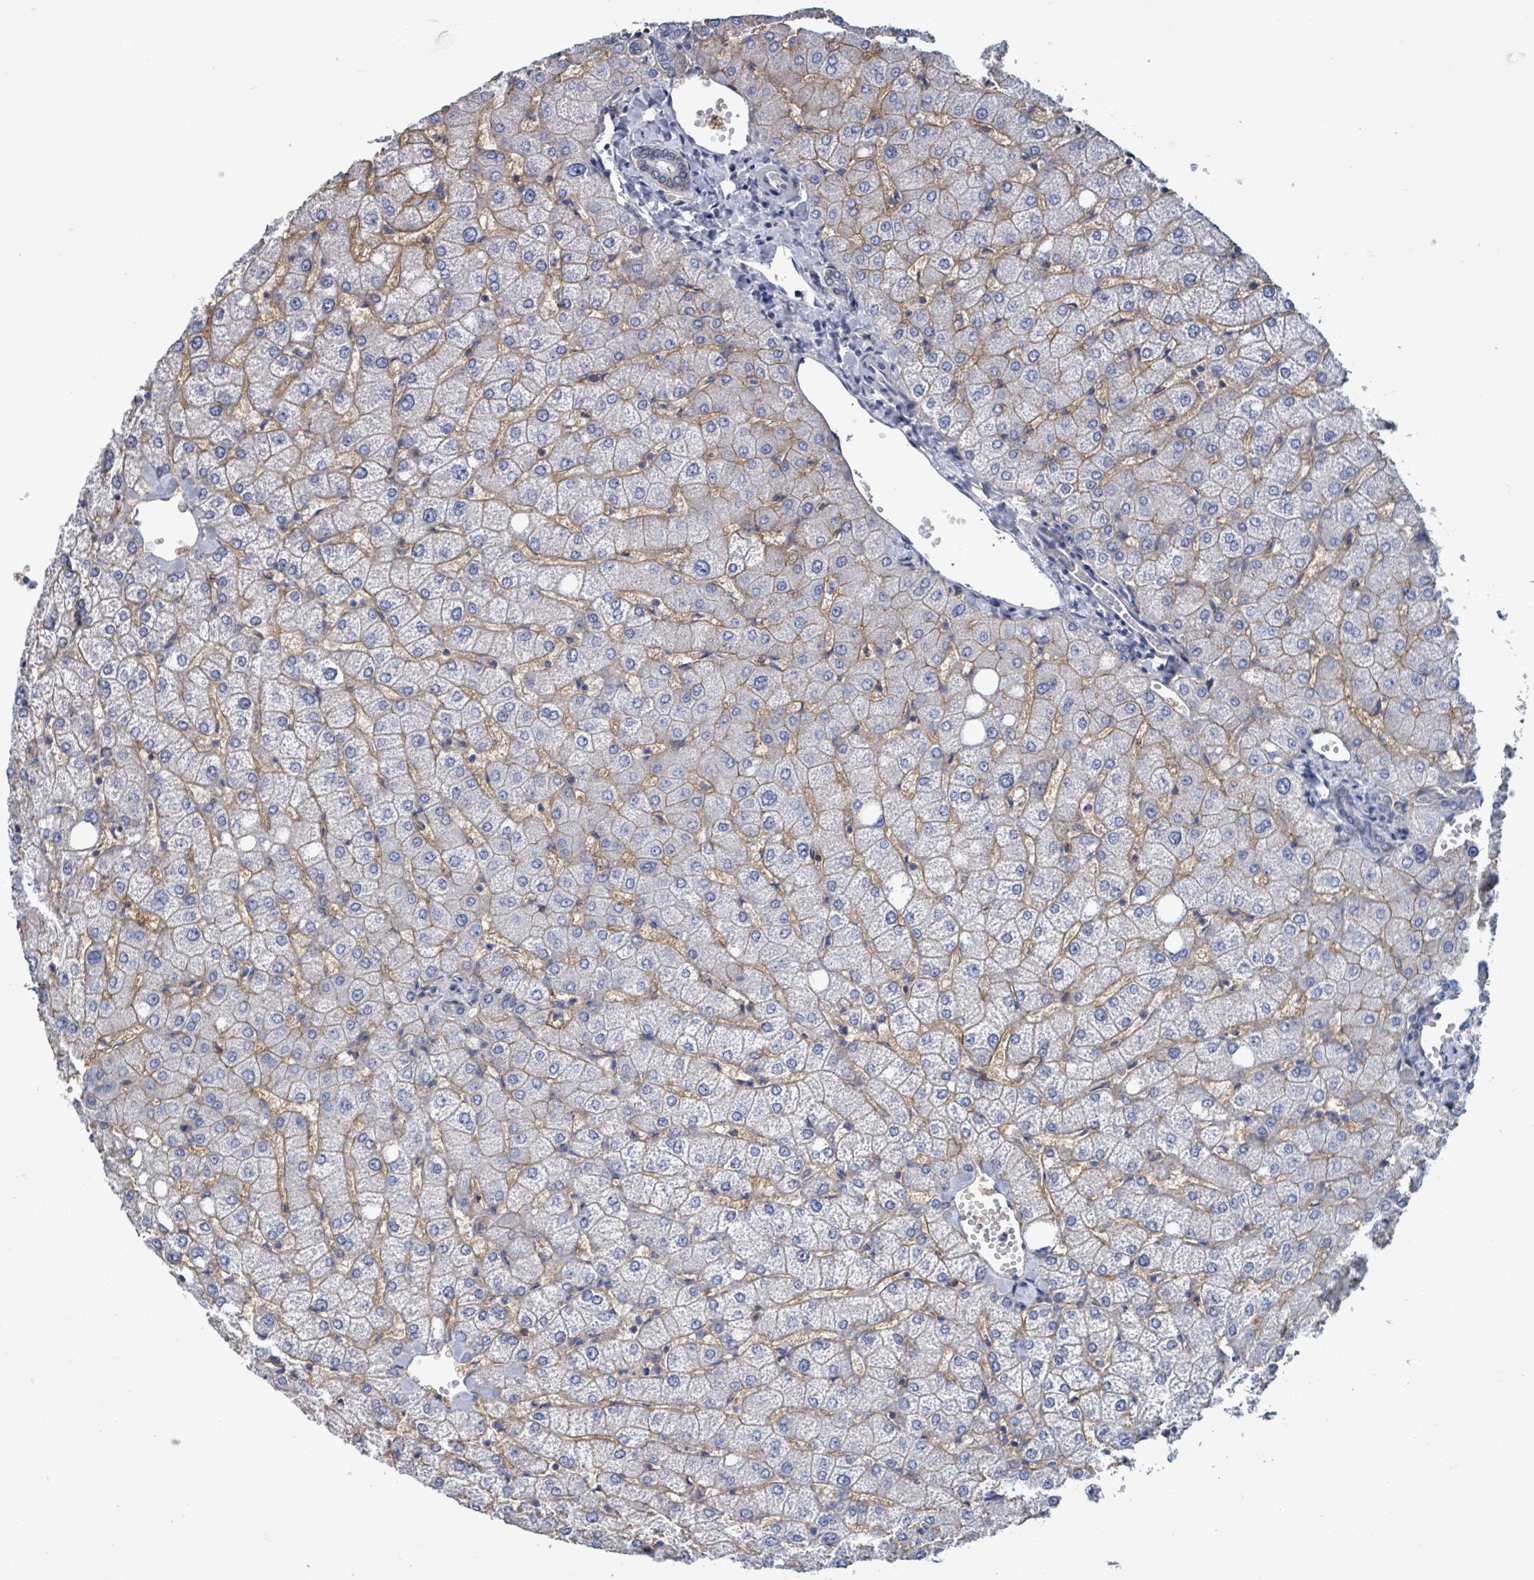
{"staining": {"intensity": "negative", "quantity": "none", "location": "none"}, "tissue": "liver", "cell_type": "Cholangiocytes", "image_type": "normal", "snomed": [{"axis": "morphology", "description": "Normal tissue, NOS"}, {"axis": "topography", "description": "Liver"}], "caption": "DAB immunohistochemical staining of normal human liver exhibits no significant expression in cholangiocytes.", "gene": "BSG", "patient": {"sex": "female", "age": 54}}